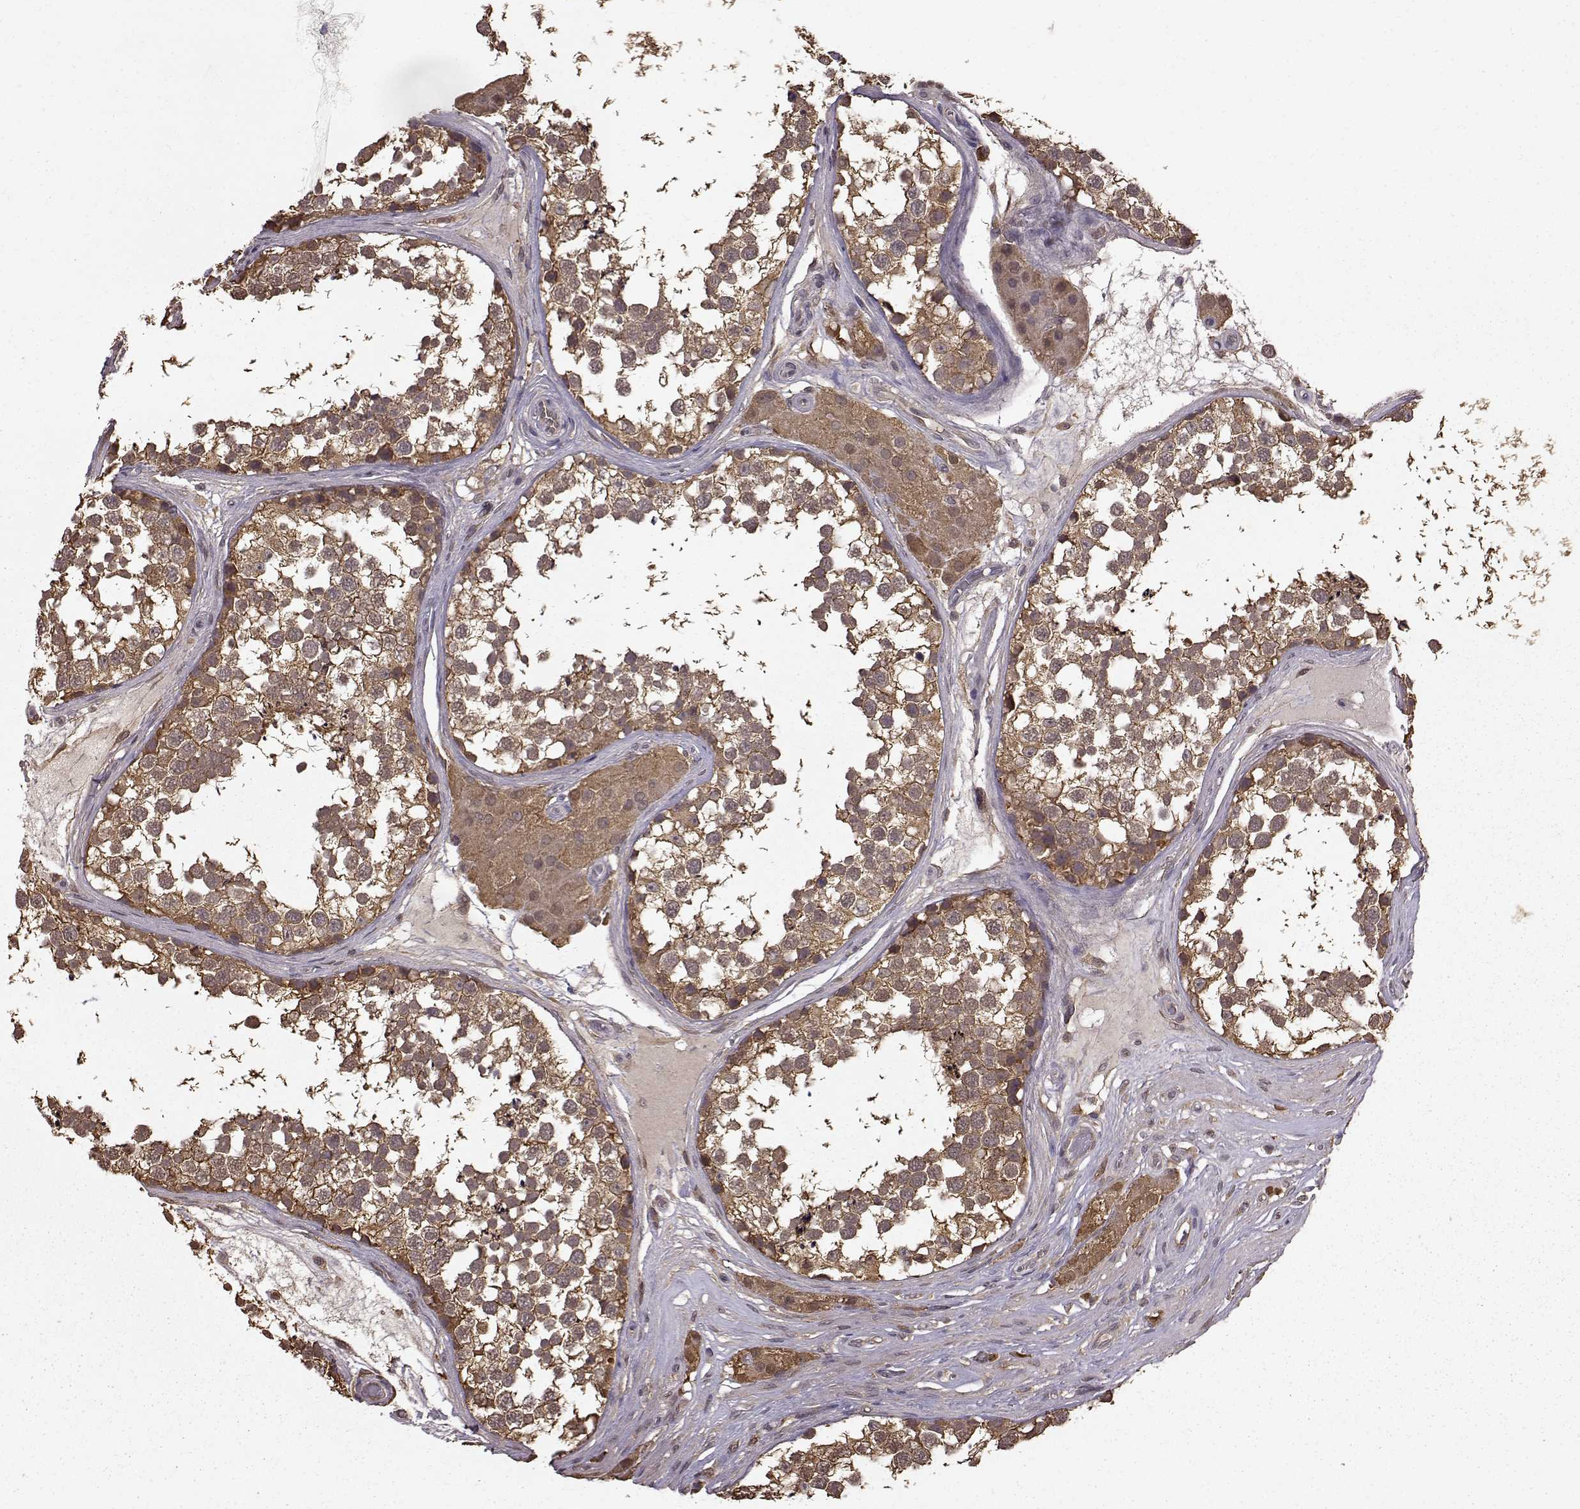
{"staining": {"intensity": "moderate", "quantity": ">75%", "location": "cytoplasmic/membranous"}, "tissue": "testis", "cell_type": "Cells in seminiferous ducts", "image_type": "normal", "snomed": [{"axis": "morphology", "description": "Normal tissue, NOS"}, {"axis": "morphology", "description": "Seminoma, NOS"}, {"axis": "topography", "description": "Testis"}], "caption": "Moderate cytoplasmic/membranous positivity for a protein is identified in approximately >75% of cells in seminiferous ducts of benign testis using IHC.", "gene": "NME1", "patient": {"sex": "male", "age": 65}}